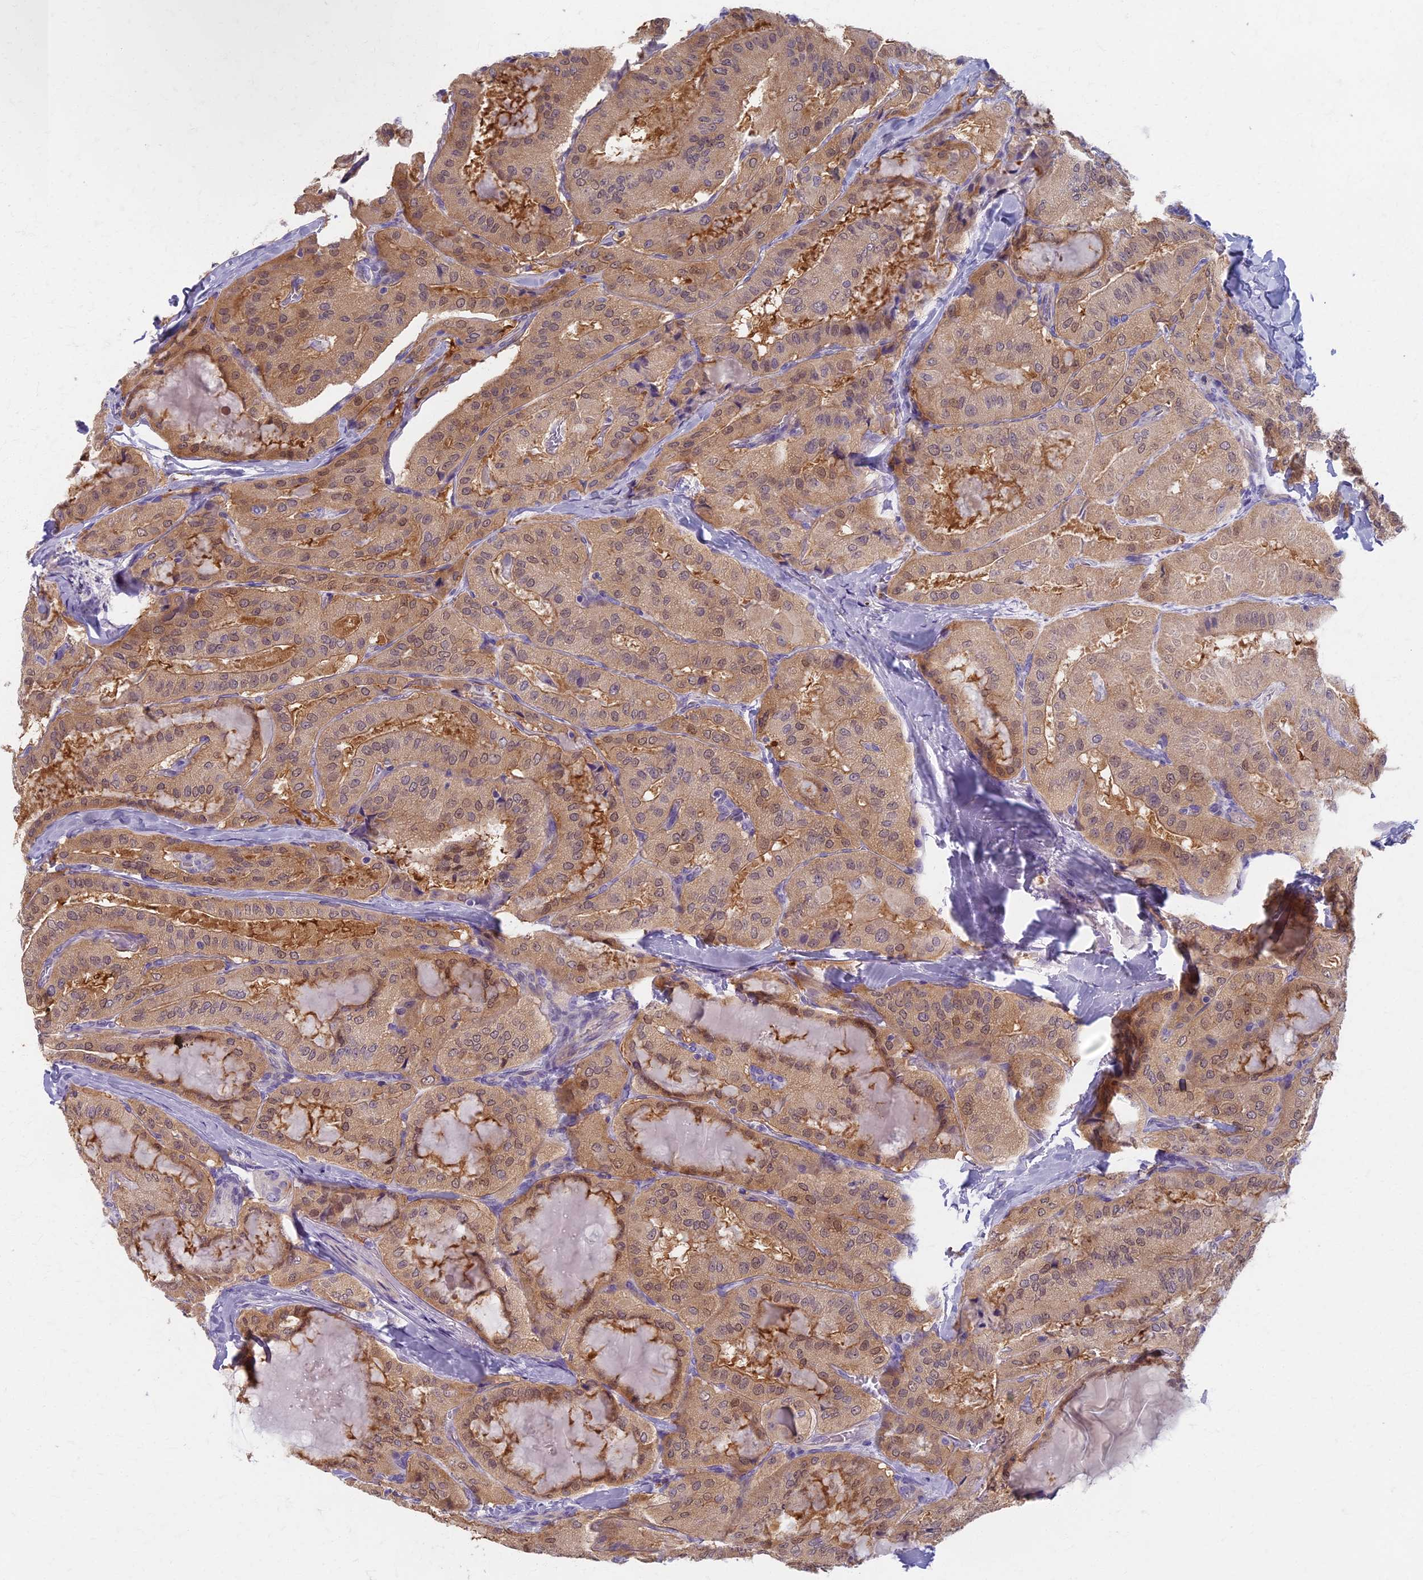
{"staining": {"intensity": "moderate", "quantity": ">75%", "location": "cytoplasmic/membranous"}, "tissue": "thyroid cancer", "cell_type": "Tumor cells", "image_type": "cancer", "snomed": [{"axis": "morphology", "description": "Normal tissue, NOS"}, {"axis": "morphology", "description": "Papillary adenocarcinoma, NOS"}, {"axis": "topography", "description": "Thyroid gland"}], "caption": "Tumor cells reveal medium levels of moderate cytoplasmic/membranous positivity in about >75% of cells in human thyroid cancer.", "gene": "AP4E1", "patient": {"sex": "female", "age": 59}}